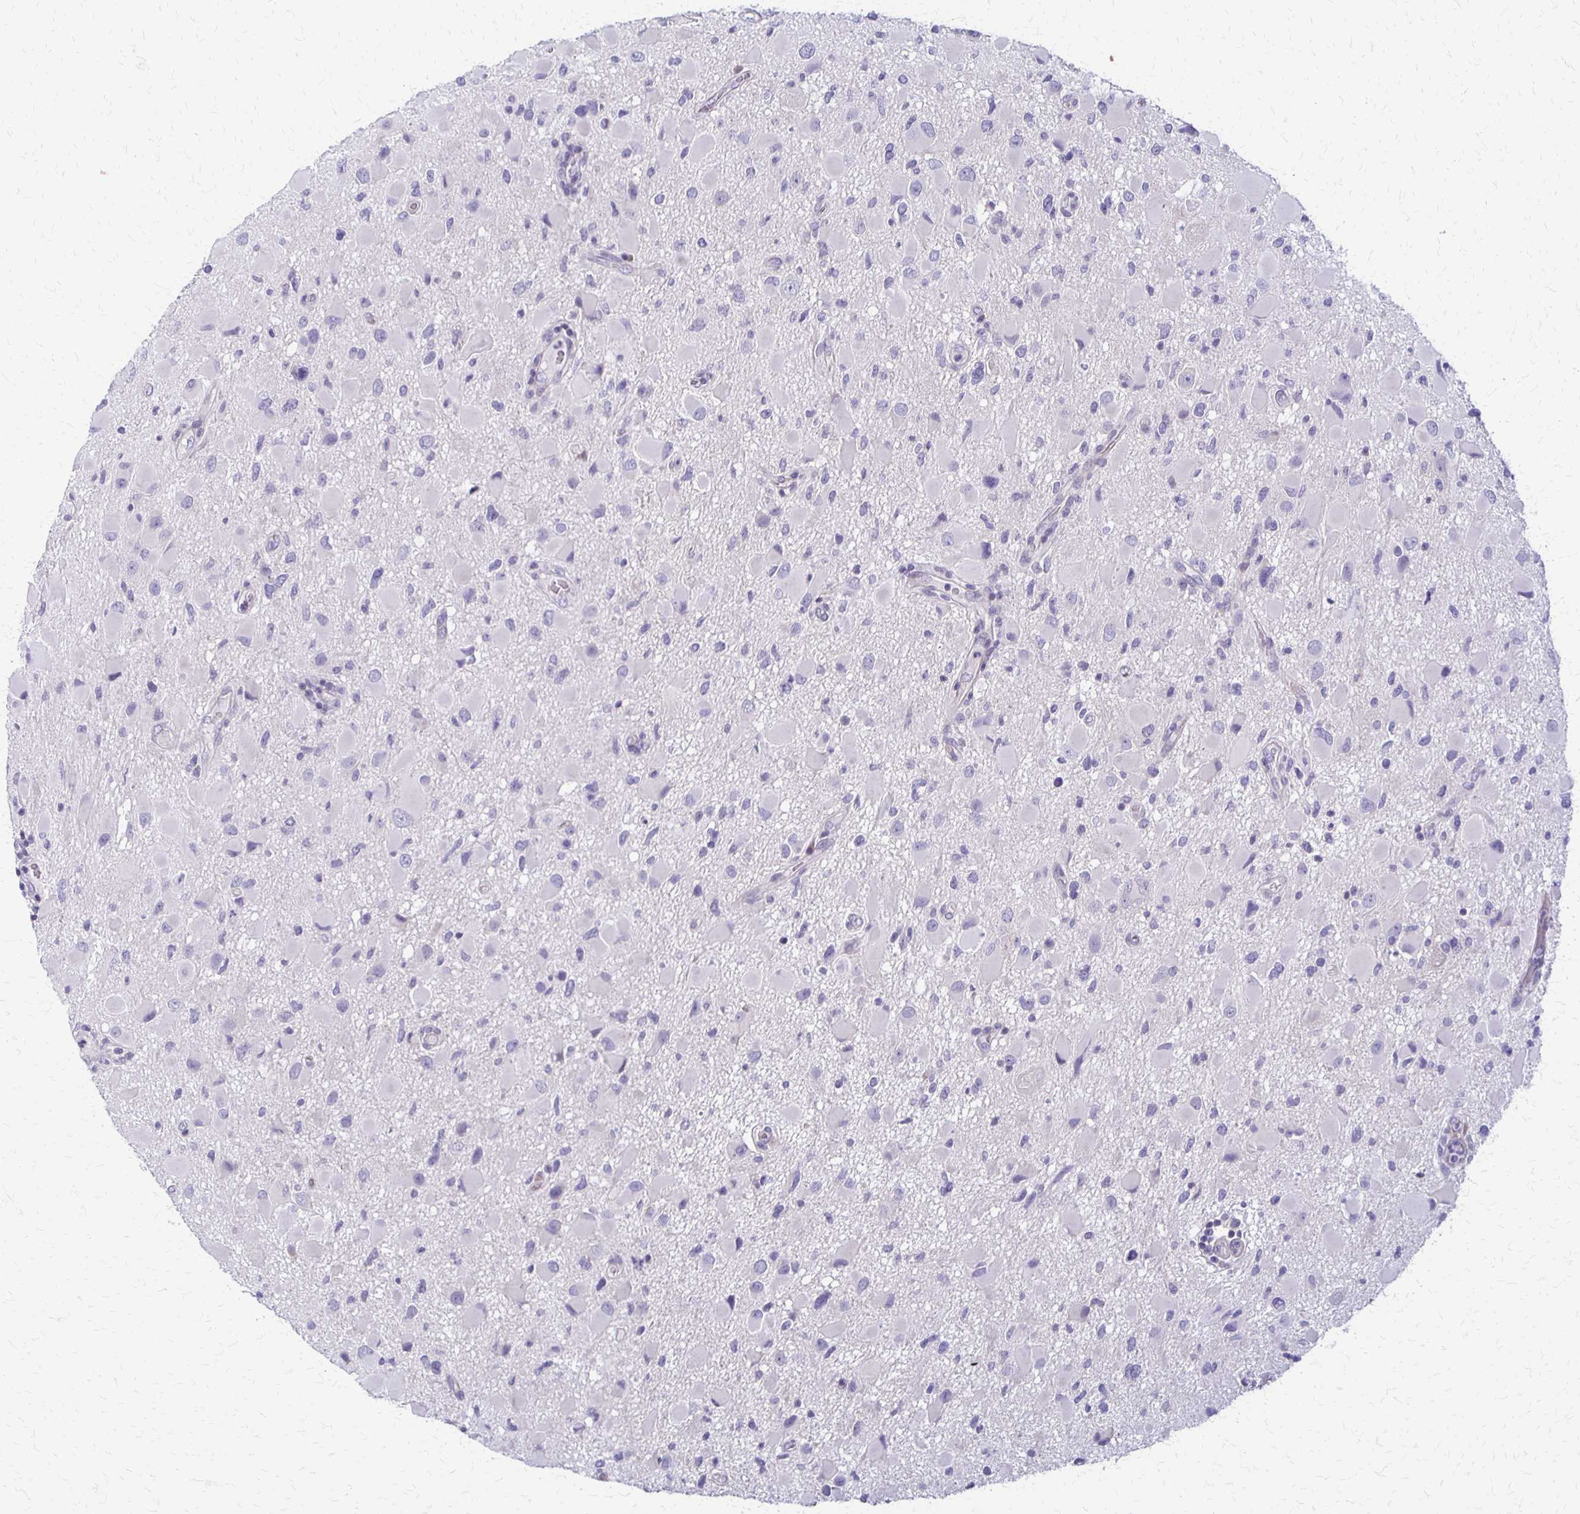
{"staining": {"intensity": "negative", "quantity": "none", "location": "none"}, "tissue": "glioma", "cell_type": "Tumor cells", "image_type": "cancer", "snomed": [{"axis": "morphology", "description": "Glioma, malignant, Low grade"}, {"axis": "topography", "description": "Brain"}], "caption": "This is an immunohistochemistry photomicrograph of human glioma. There is no staining in tumor cells.", "gene": "RHOC", "patient": {"sex": "female", "age": 32}}